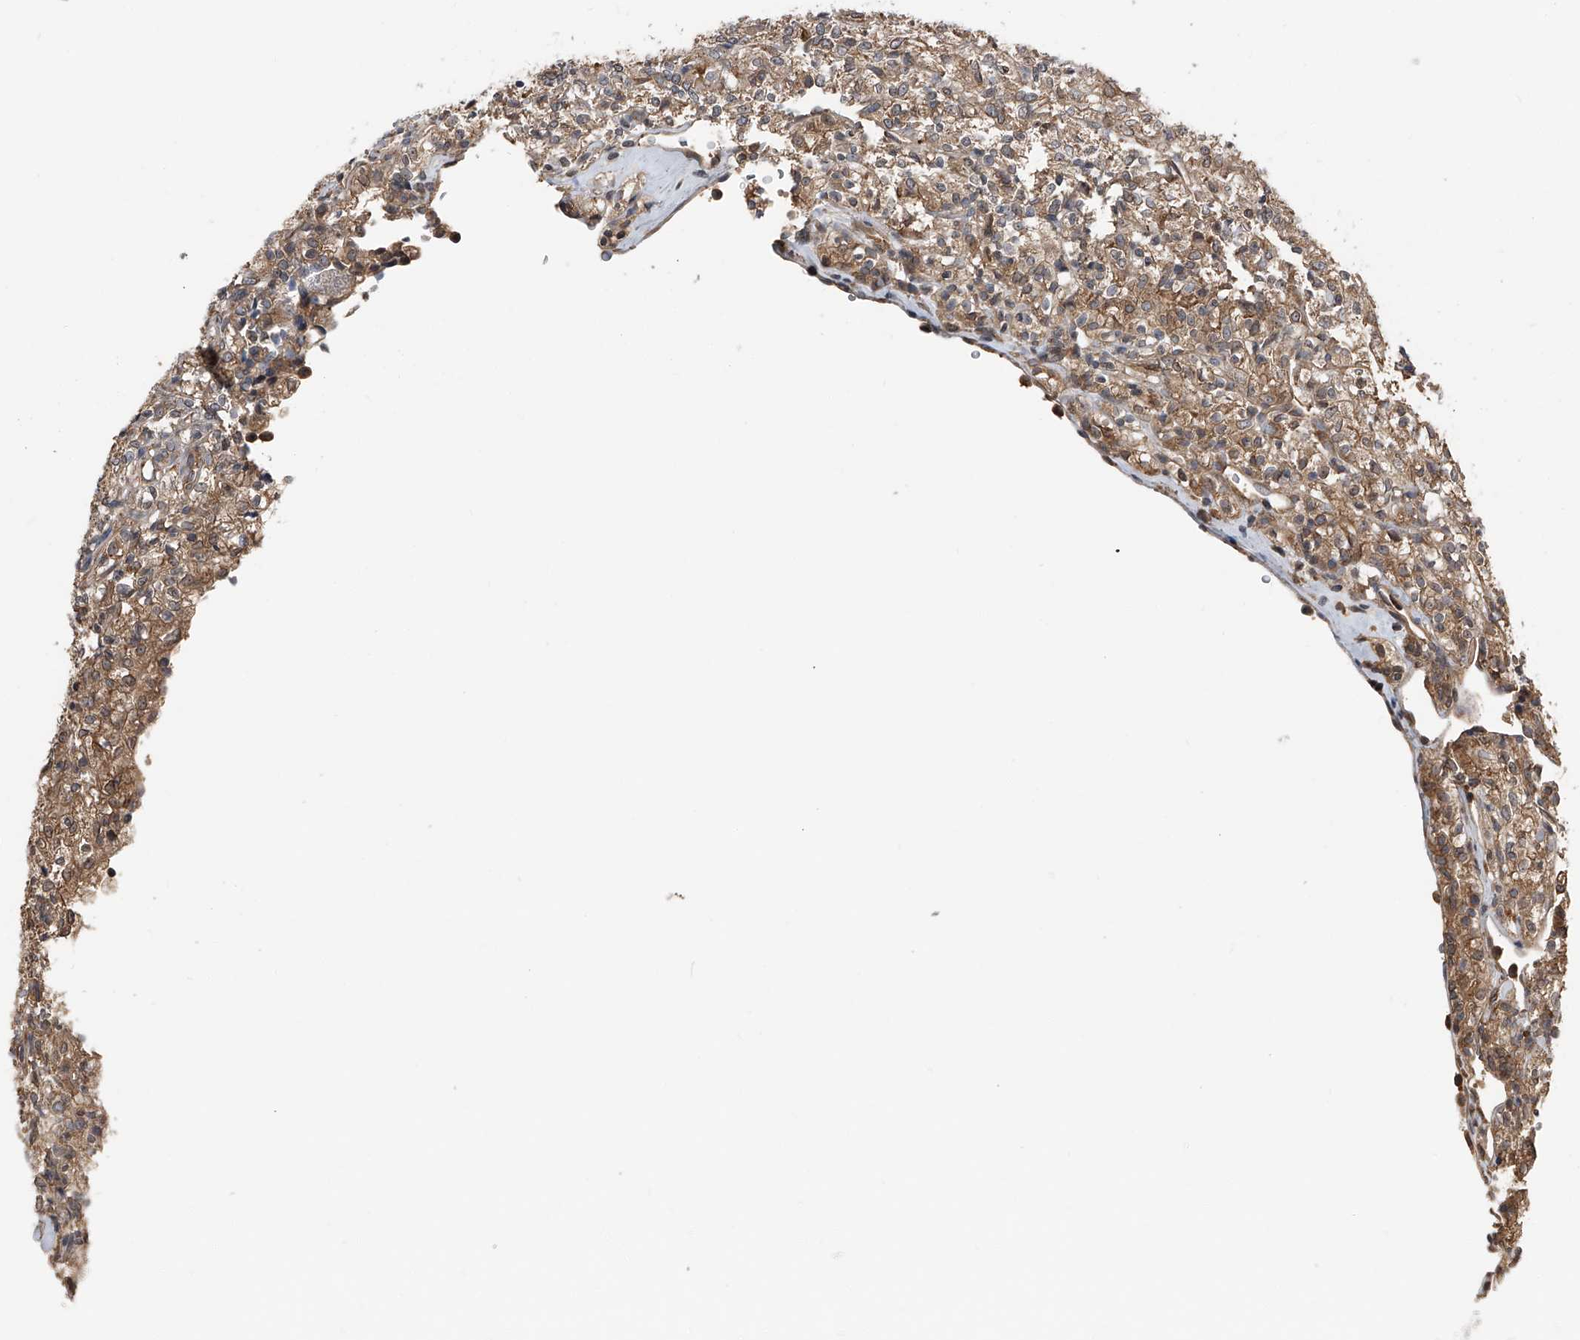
{"staining": {"intensity": "moderate", "quantity": ">75%", "location": "cytoplasmic/membranous"}, "tissue": "renal cancer", "cell_type": "Tumor cells", "image_type": "cancer", "snomed": [{"axis": "morphology", "description": "Adenocarcinoma, NOS"}, {"axis": "topography", "description": "Kidney"}], "caption": "A medium amount of moderate cytoplasmic/membranous positivity is appreciated in about >75% of tumor cells in renal cancer tissue. The protein is shown in brown color, while the nuclei are stained blue.", "gene": "KCNJ2", "patient": {"sex": "male", "age": 77}}